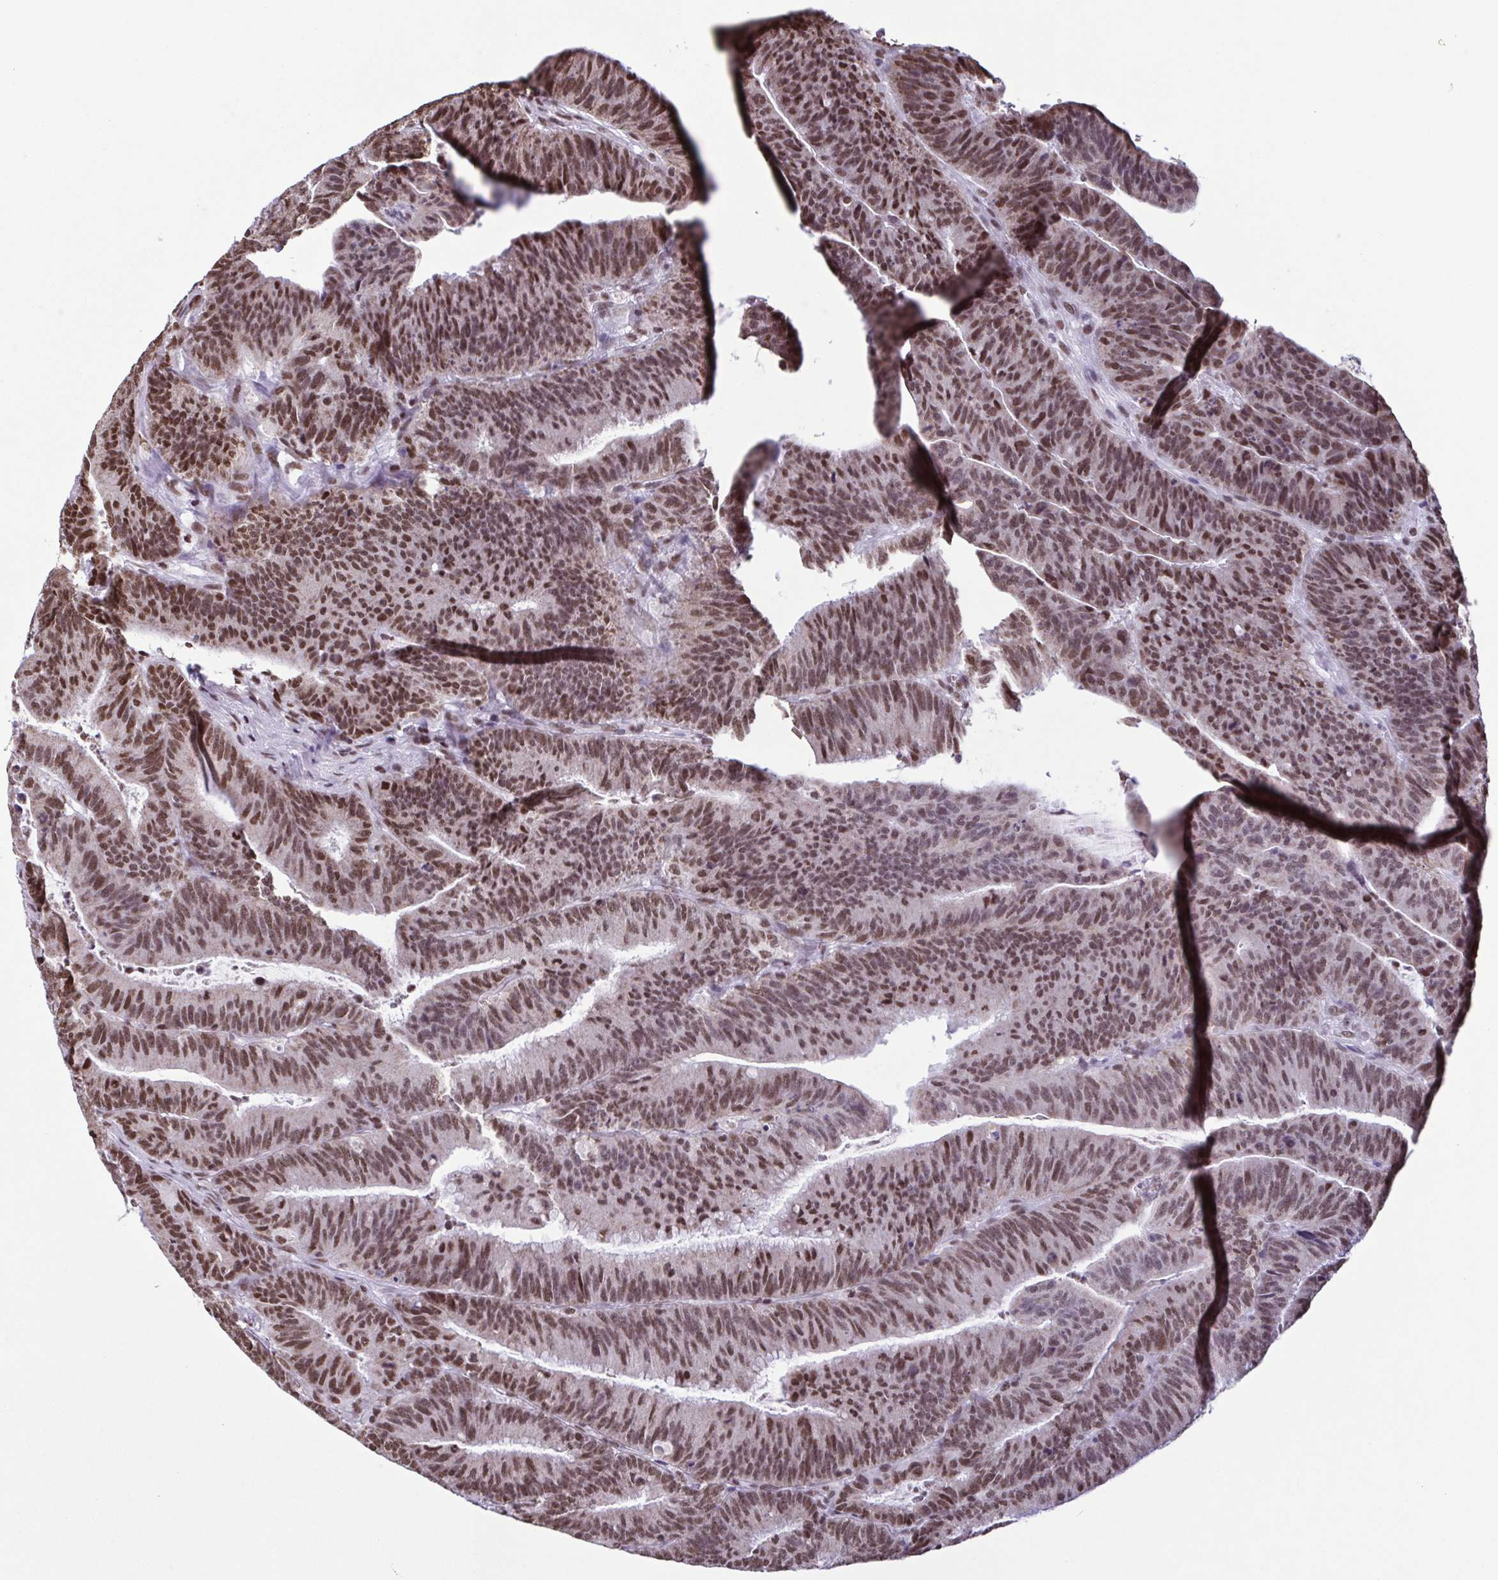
{"staining": {"intensity": "moderate", "quantity": ">75%", "location": "nuclear"}, "tissue": "colorectal cancer", "cell_type": "Tumor cells", "image_type": "cancer", "snomed": [{"axis": "morphology", "description": "Adenocarcinoma, NOS"}, {"axis": "topography", "description": "Colon"}], "caption": "Adenocarcinoma (colorectal) stained with immunohistochemistry shows moderate nuclear positivity in about >75% of tumor cells. Ihc stains the protein of interest in brown and the nuclei are stained blue.", "gene": "TIMM21", "patient": {"sex": "female", "age": 78}}